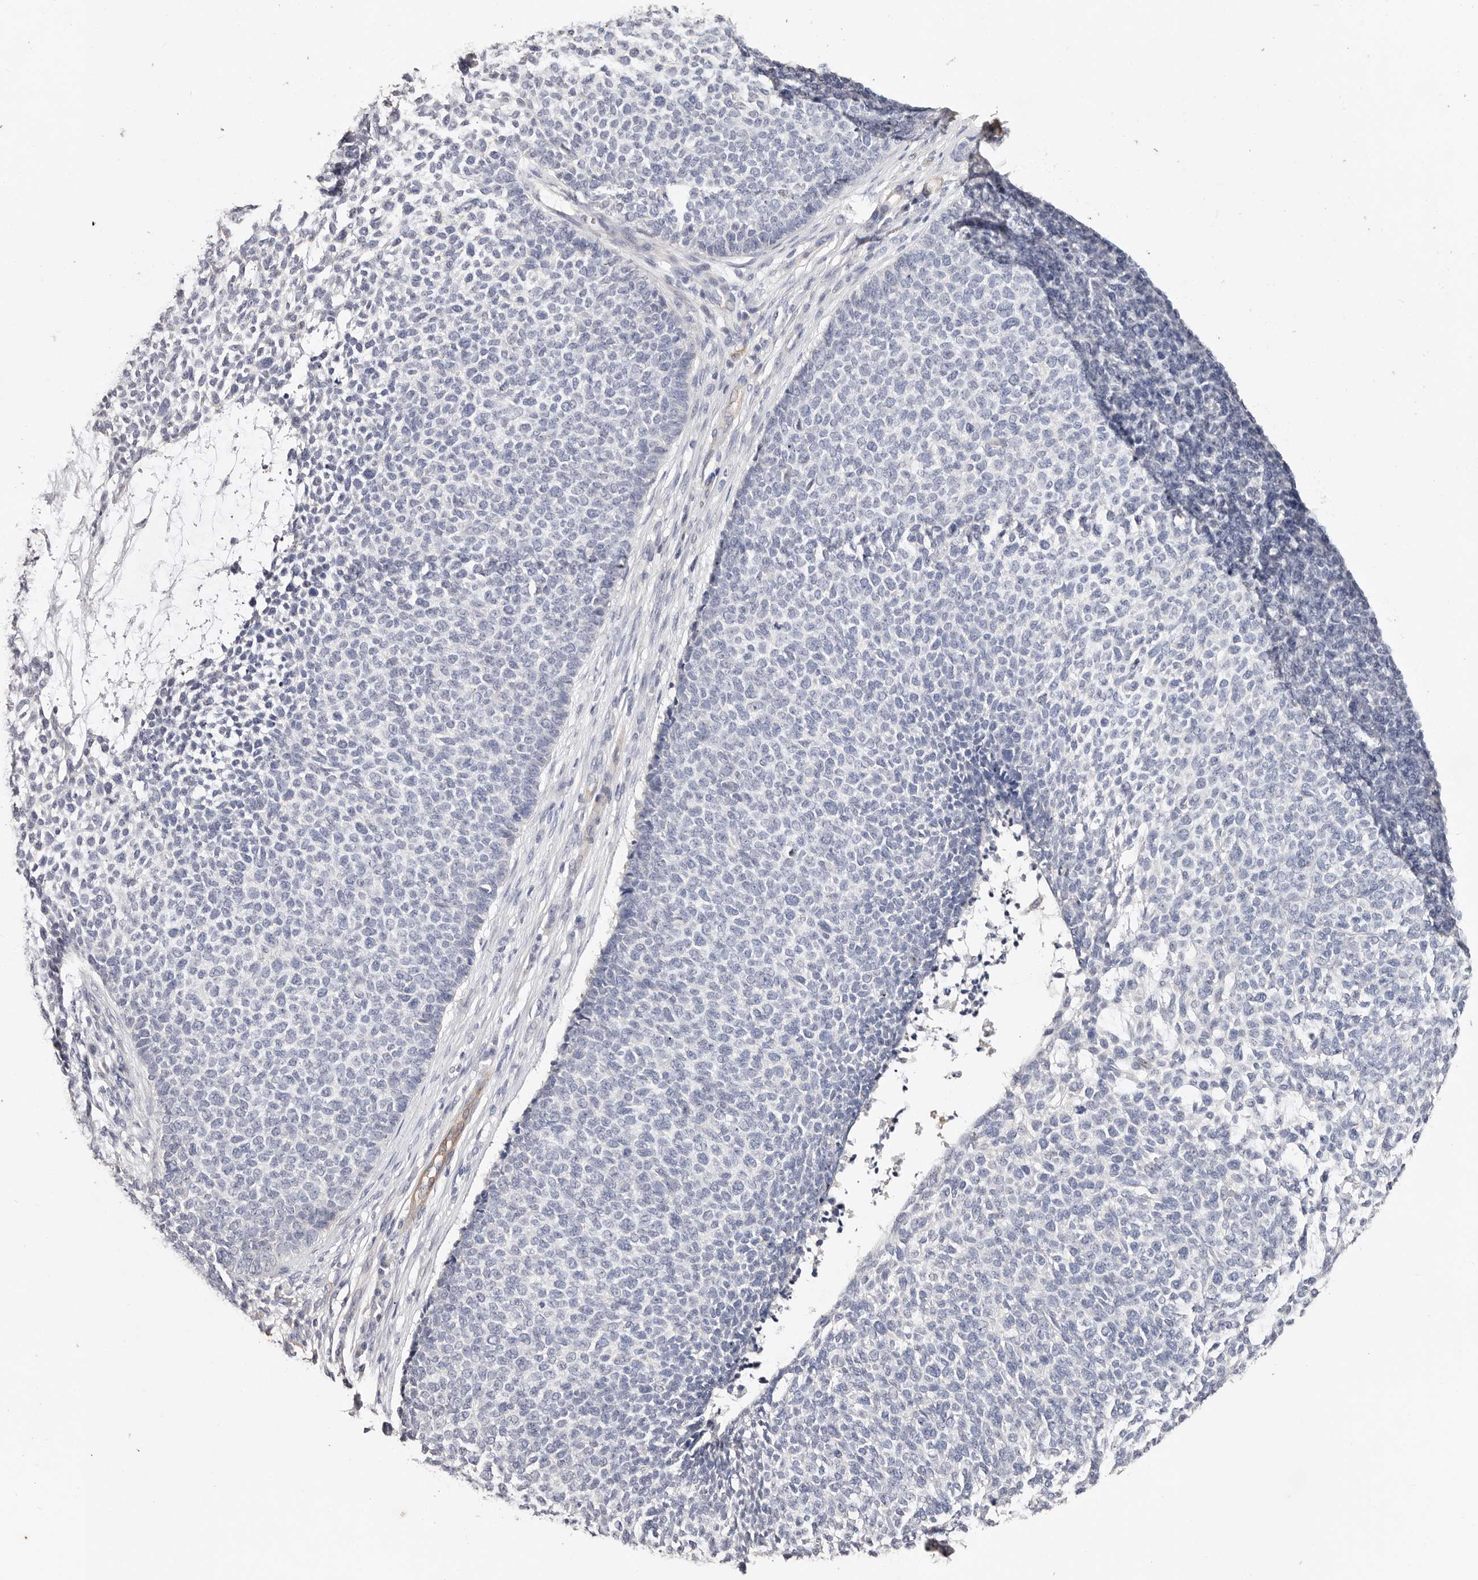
{"staining": {"intensity": "negative", "quantity": "none", "location": "none"}, "tissue": "skin cancer", "cell_type": "Tumor cells", "image_type": "cancer", "snomed": [{"axis": "morphology", "description": "Basal cell carcinoma"}, {"axis": "topography", "description": "Skin"}], "caption": "This is a micrograph of IHC staining of skin cancer (basal cell carcinoma), which shows no positivity in tumor cells.", "gene": "TGM2", "patient": {"sex": "female", "age": 84}}